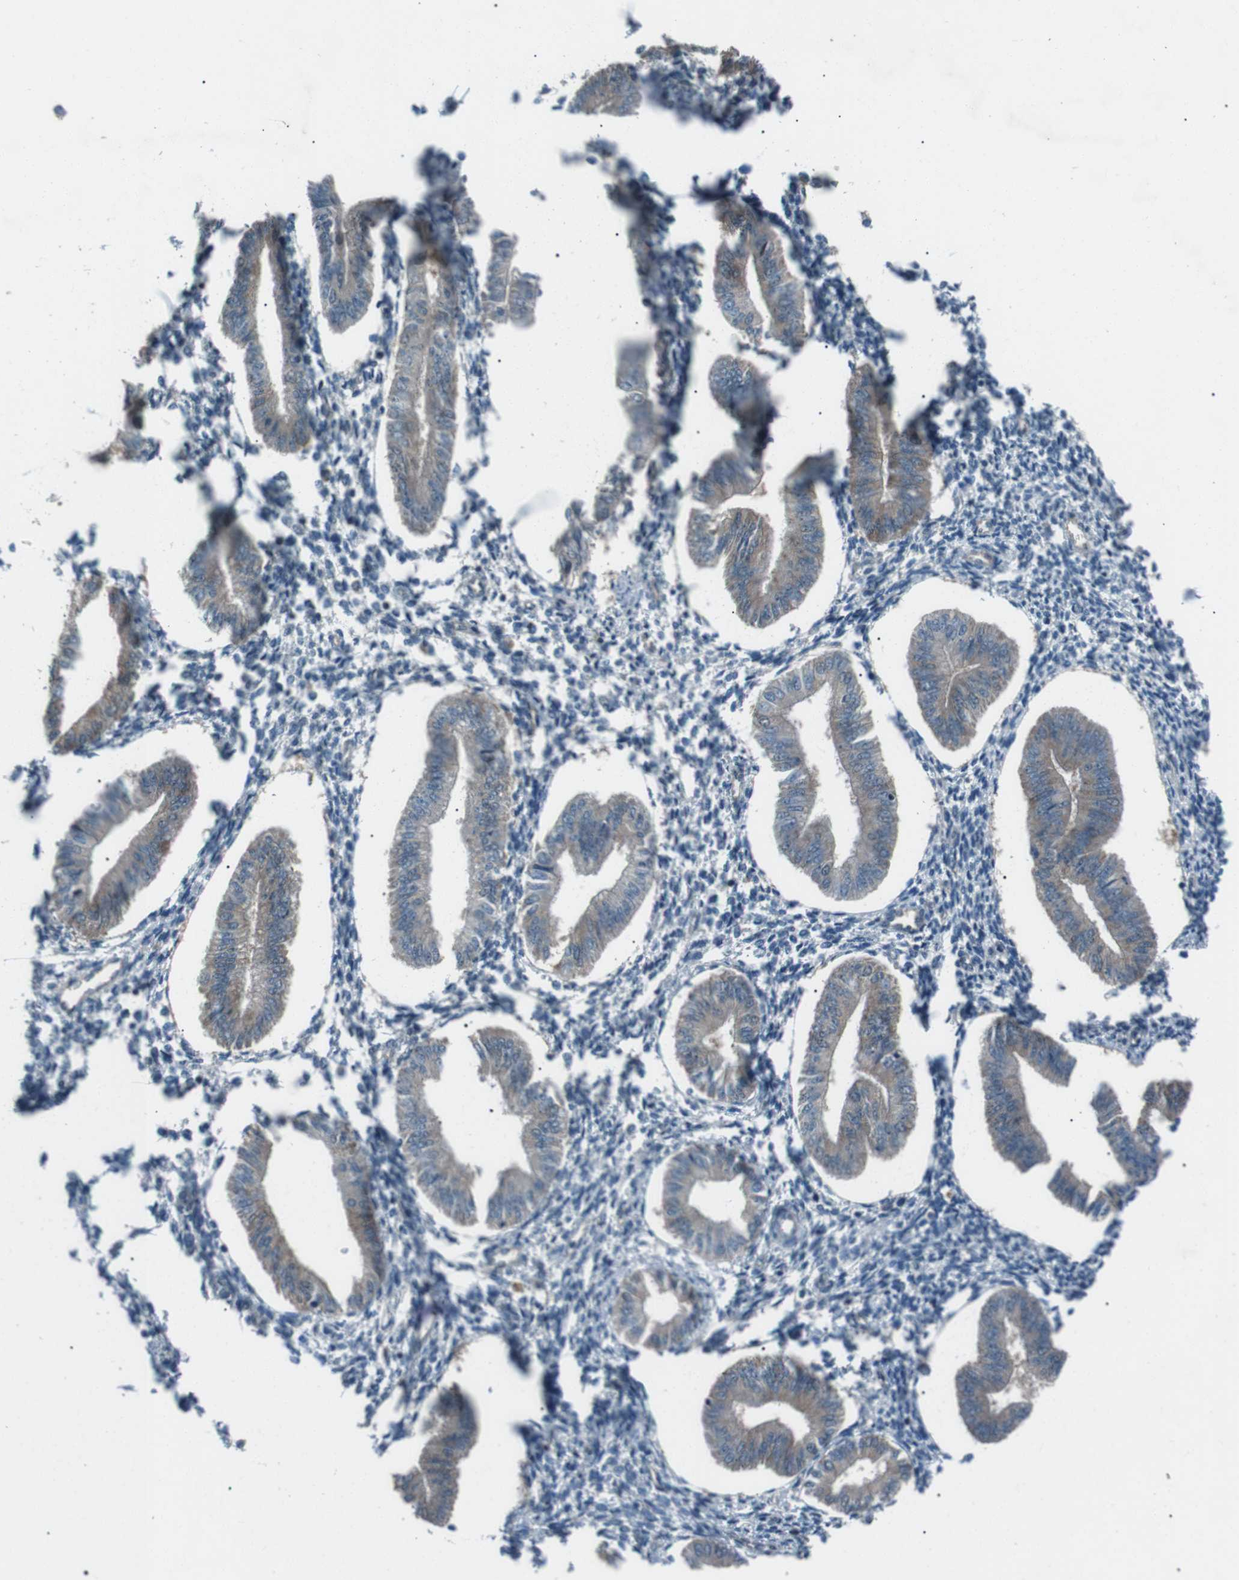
{"staining": {"intensity": "negative", "quantity": "none", "location": "none"}, "tissue": "endometrium", "cell_type": "Cells in endometrial stroma", "image_type": "normal", "snomed": [{"axis": "morphology", "description": "Normal tissue, NOS"}, {"axis": "topography", "description": "Endometrium"}], "caption": "DAB immunohistochemical staining of benign endometrium reveals no significant staining in cells in endometrial stroma. Brightfield microscopy of immunohistochemistry stained with DAB (3,3'-diaminobenzidine) (brown) and hematoxylin (blue), captured at high magnification.", "gene": "LRIG2", "patient": {"sex": "female", "age": 50}}